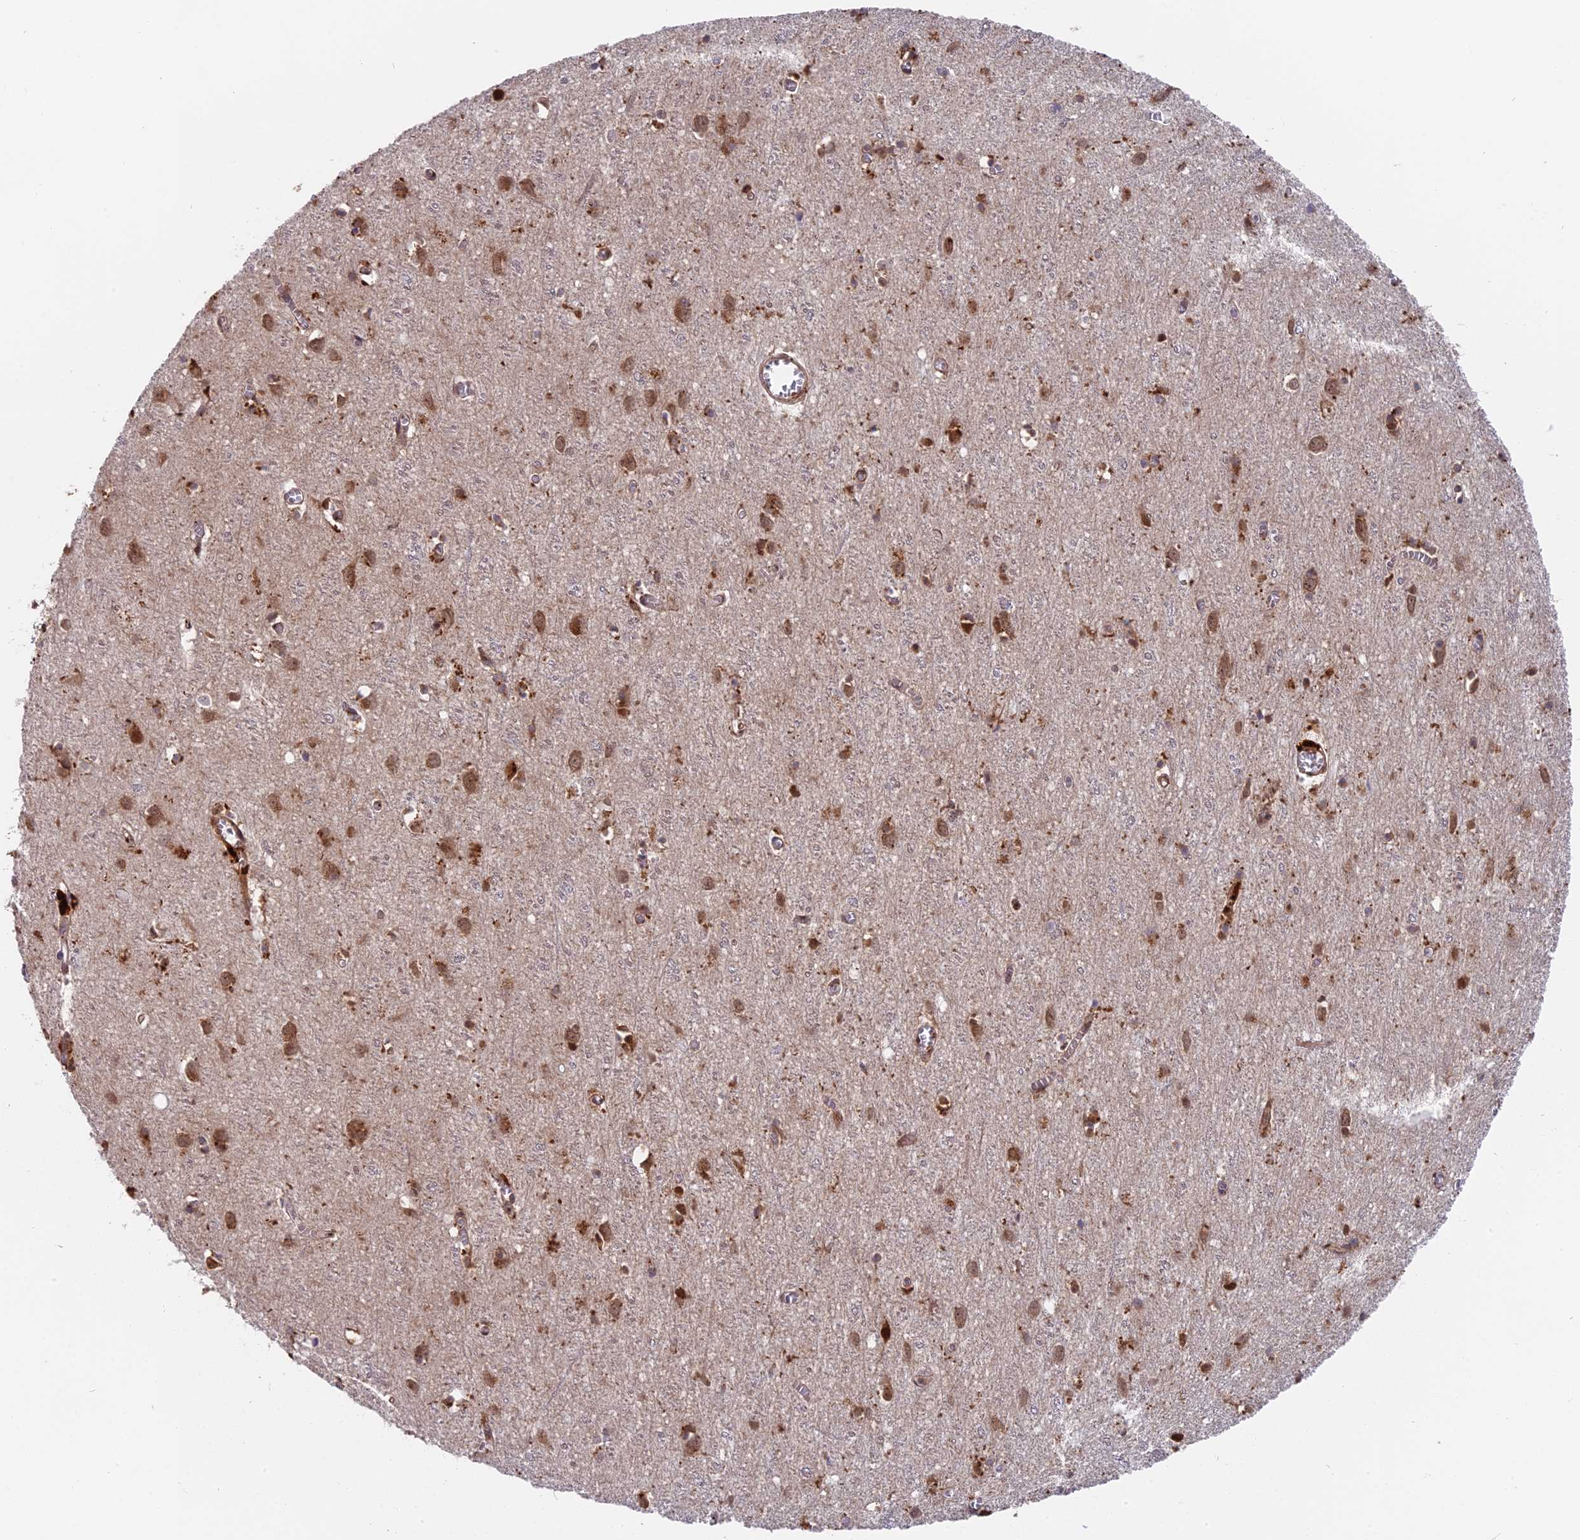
{"staining": {"intensity": "moderate", "quantity": ">75%", "location": "cytoplasmic/membranous"}, "tissue": "cerebral cortex", "cell_type": "Endothelial cells", "image_type": "normal", "snomed": [{"axis": "morphology", "description": "Normal tissue, NOS"}, {"axis": "topography", "description": "Cerebral cortex"}], "caption": "A high-resolution photomicrograph shows IHC staining of normal cerebral cortex, which demonstrates moderate cytoplasmic/membranous positivity in approximately >75% of endothelial cells. (brown staining indicates protein expression, while blue staining denotes nuclei).", "gene": "RAMACL", "patient": {"sex": "female", "age": 64}}